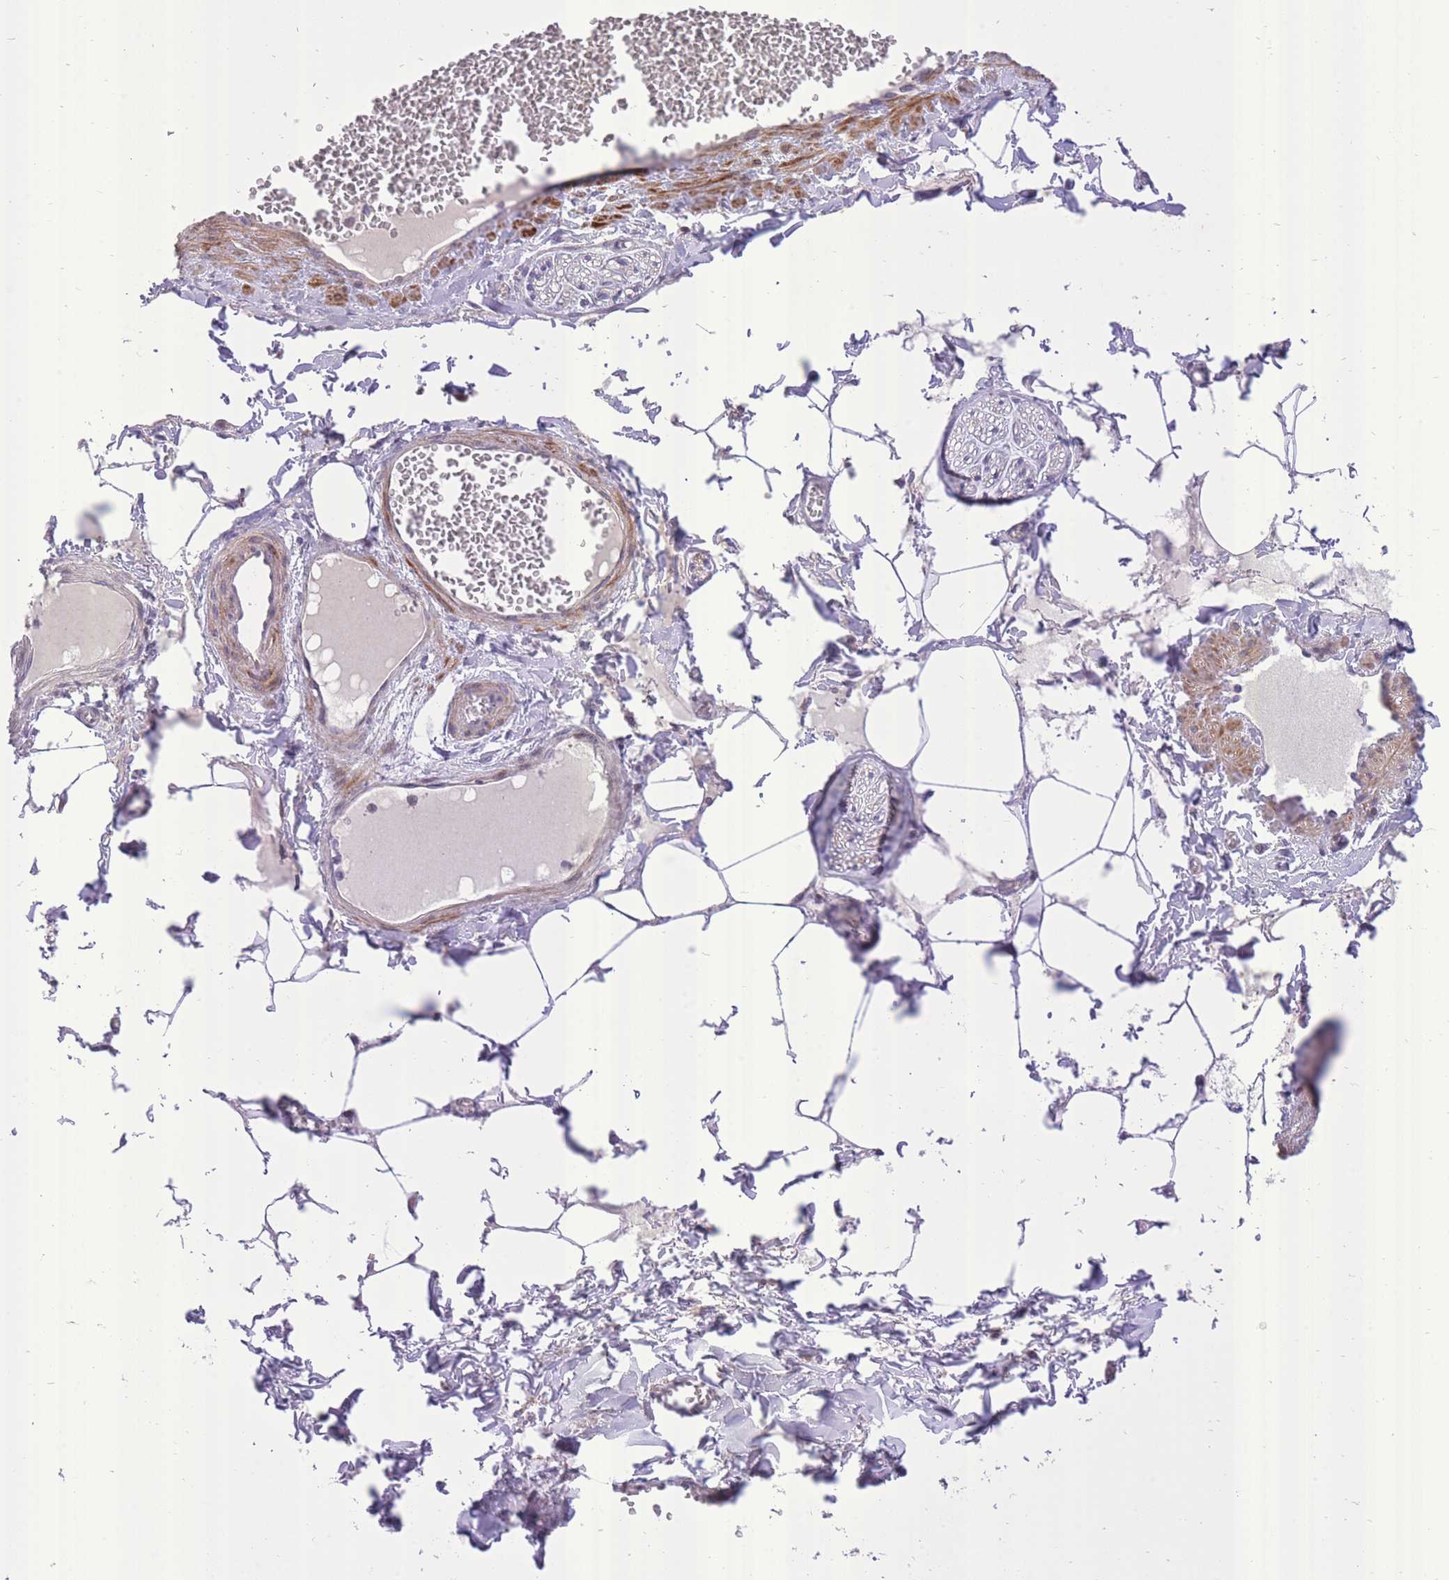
{"staining": {"intensity": "negative", "quantity": "none", "location": "none"}, "tissue": "adipose tissue", "cell_type": "Adipocytes", "image_type": "normal", "snomed": [{"axis": "morphology", "description": "Normal tissue, NOS"}, {"axis": "topography", "description": "Soft tissue"}, {"axis": "topography", "description": "Adipose tissue"}, {"axis": "topography", "description": "Vascular tissue"}, {"axis": "topography", "description": "Peripheral nerve tissue"}], "caption": "Adipocytes are negative for brown protein staining in benign adipose tissue. The staining was performed using DAB to visualize the protein expression in brown, while the nuclei were stained in blue with hematoxylin (Magnification: 20x).", "gene": "SLC4A4", "patient": {"sex": "male", "age": 46}}